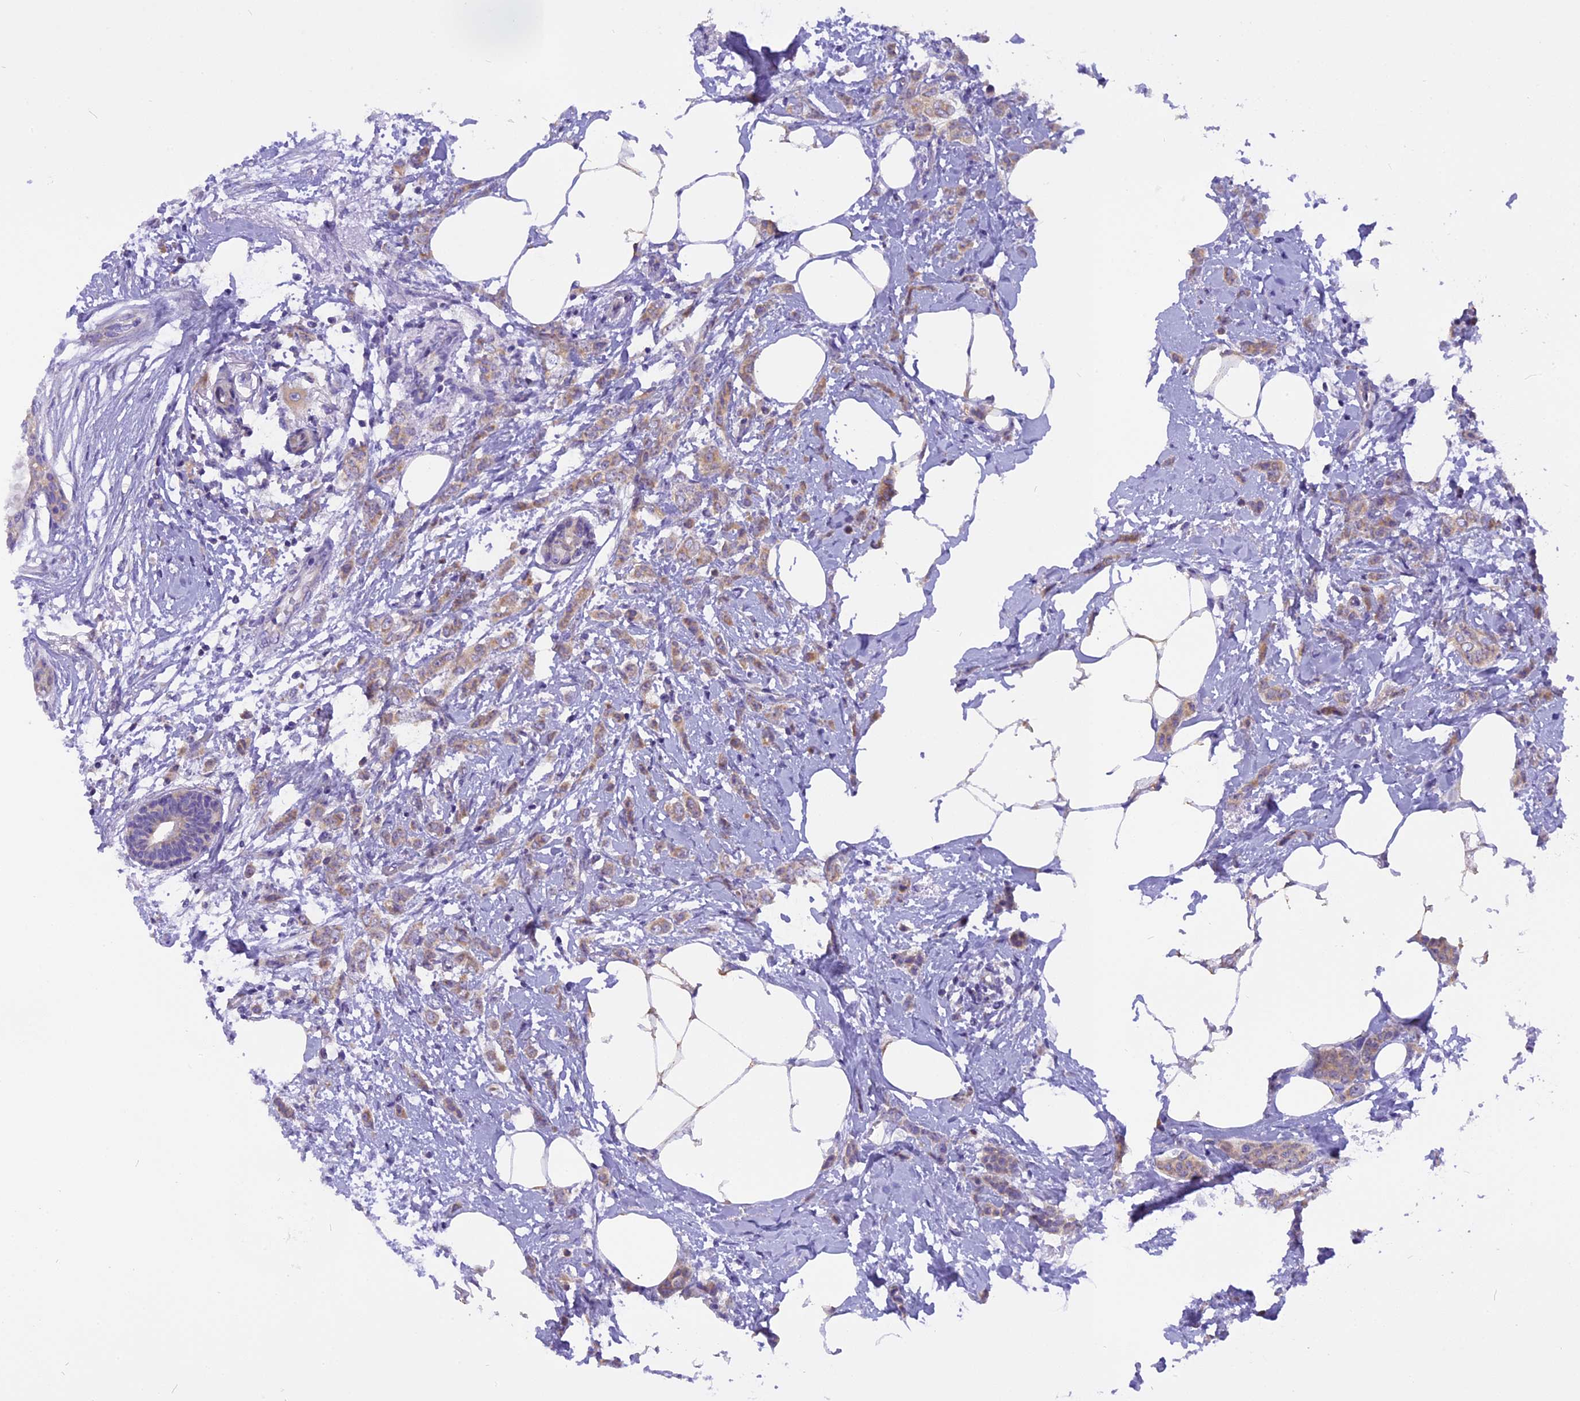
{"staining": {"intensity": "weak", "quantity": "25%-75%", "location": "cytoplasmic/membranous"}, "tissue": "breast cancer", "cell_type": "Tumor cells", "image_type": "cancer", "snomed": [{"axis": "morphology", "description": "Duct carcinoma"}, {"axis": "topography", "description": "Breast"}], "caption": "The image reveals immunohistochemical staining of breast cancer (infiltrating ductal carcinoma). There is weak cytoplasmic/membranous expression is seen in approximately 25%-75% of tumor cells. The protein is stained brown, and the nuclei are stained in blue (DAB IHC with brightfield microscopy, high magnification).", "gene": "TRIM3", "patient": {"sex": "female", "age": 72}}